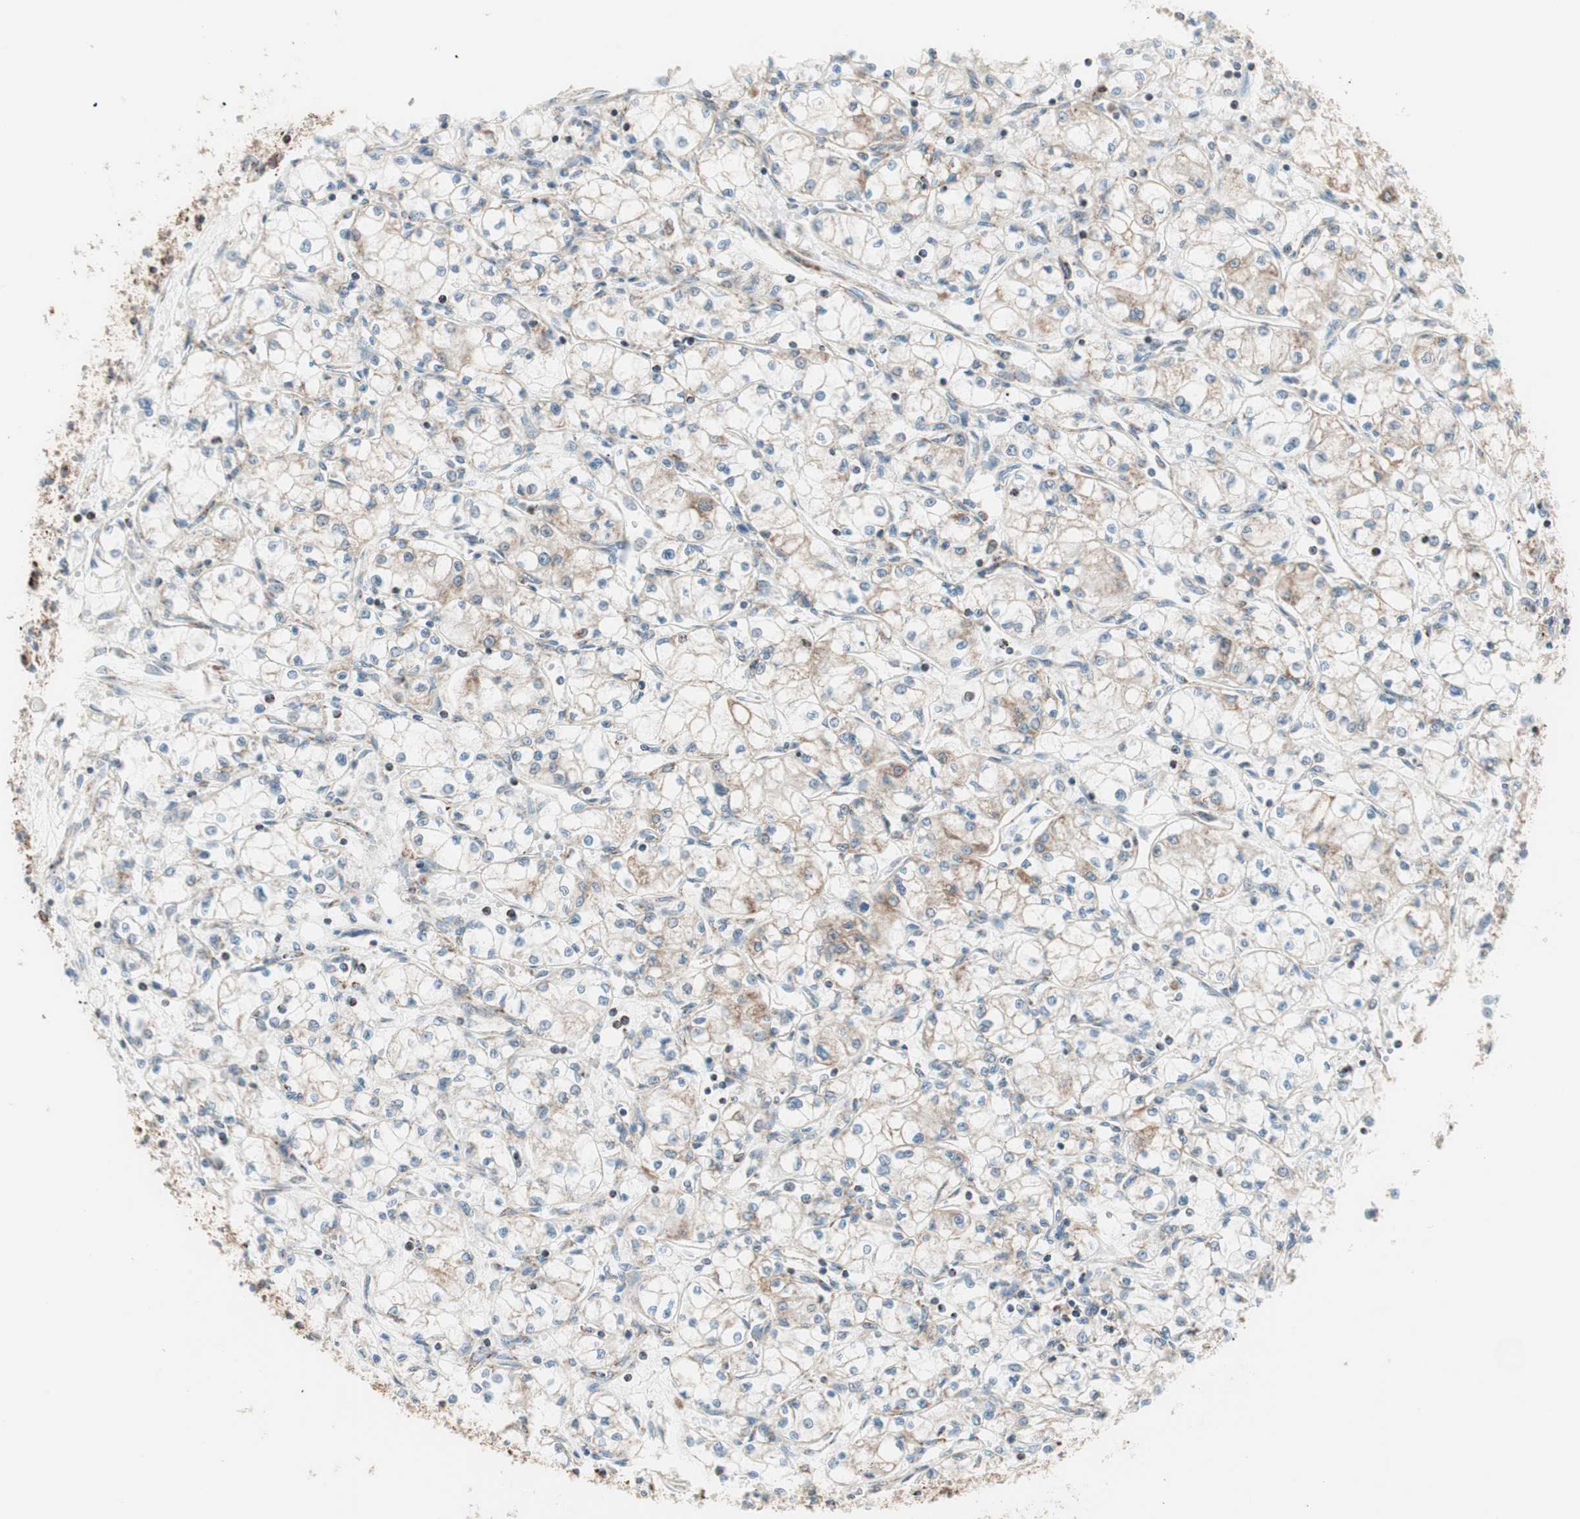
{"staining": {"intensity": "weak", "quantity": "25%-75%", "location": "cytoplasmic/membranous"}, "tissue": "renal cancer", "cell_type": "Tumor cells", "image_type": "cancer", "snomed": [{"axis": "morphology", "description": "Normal tissue, NOS"}, {"axis": "morphology", "description": "Adenocarcinoma, NOS"}, {"axis": "topography", "description": "Kidney"}], "caption": "Immunohistochemistry (IHC) histopathology image of neoplastic tissue: adenocarcinoma (renal) stained using immunohistochemistry reveals low levels of weak protein expression localized specifically in the cytoplasmic/membranous of tumor cells, appearing as a cytoplasmic/membranous brown color.", "gene": "TOMM20", "patient": {"sex": "male", "age": 59}}